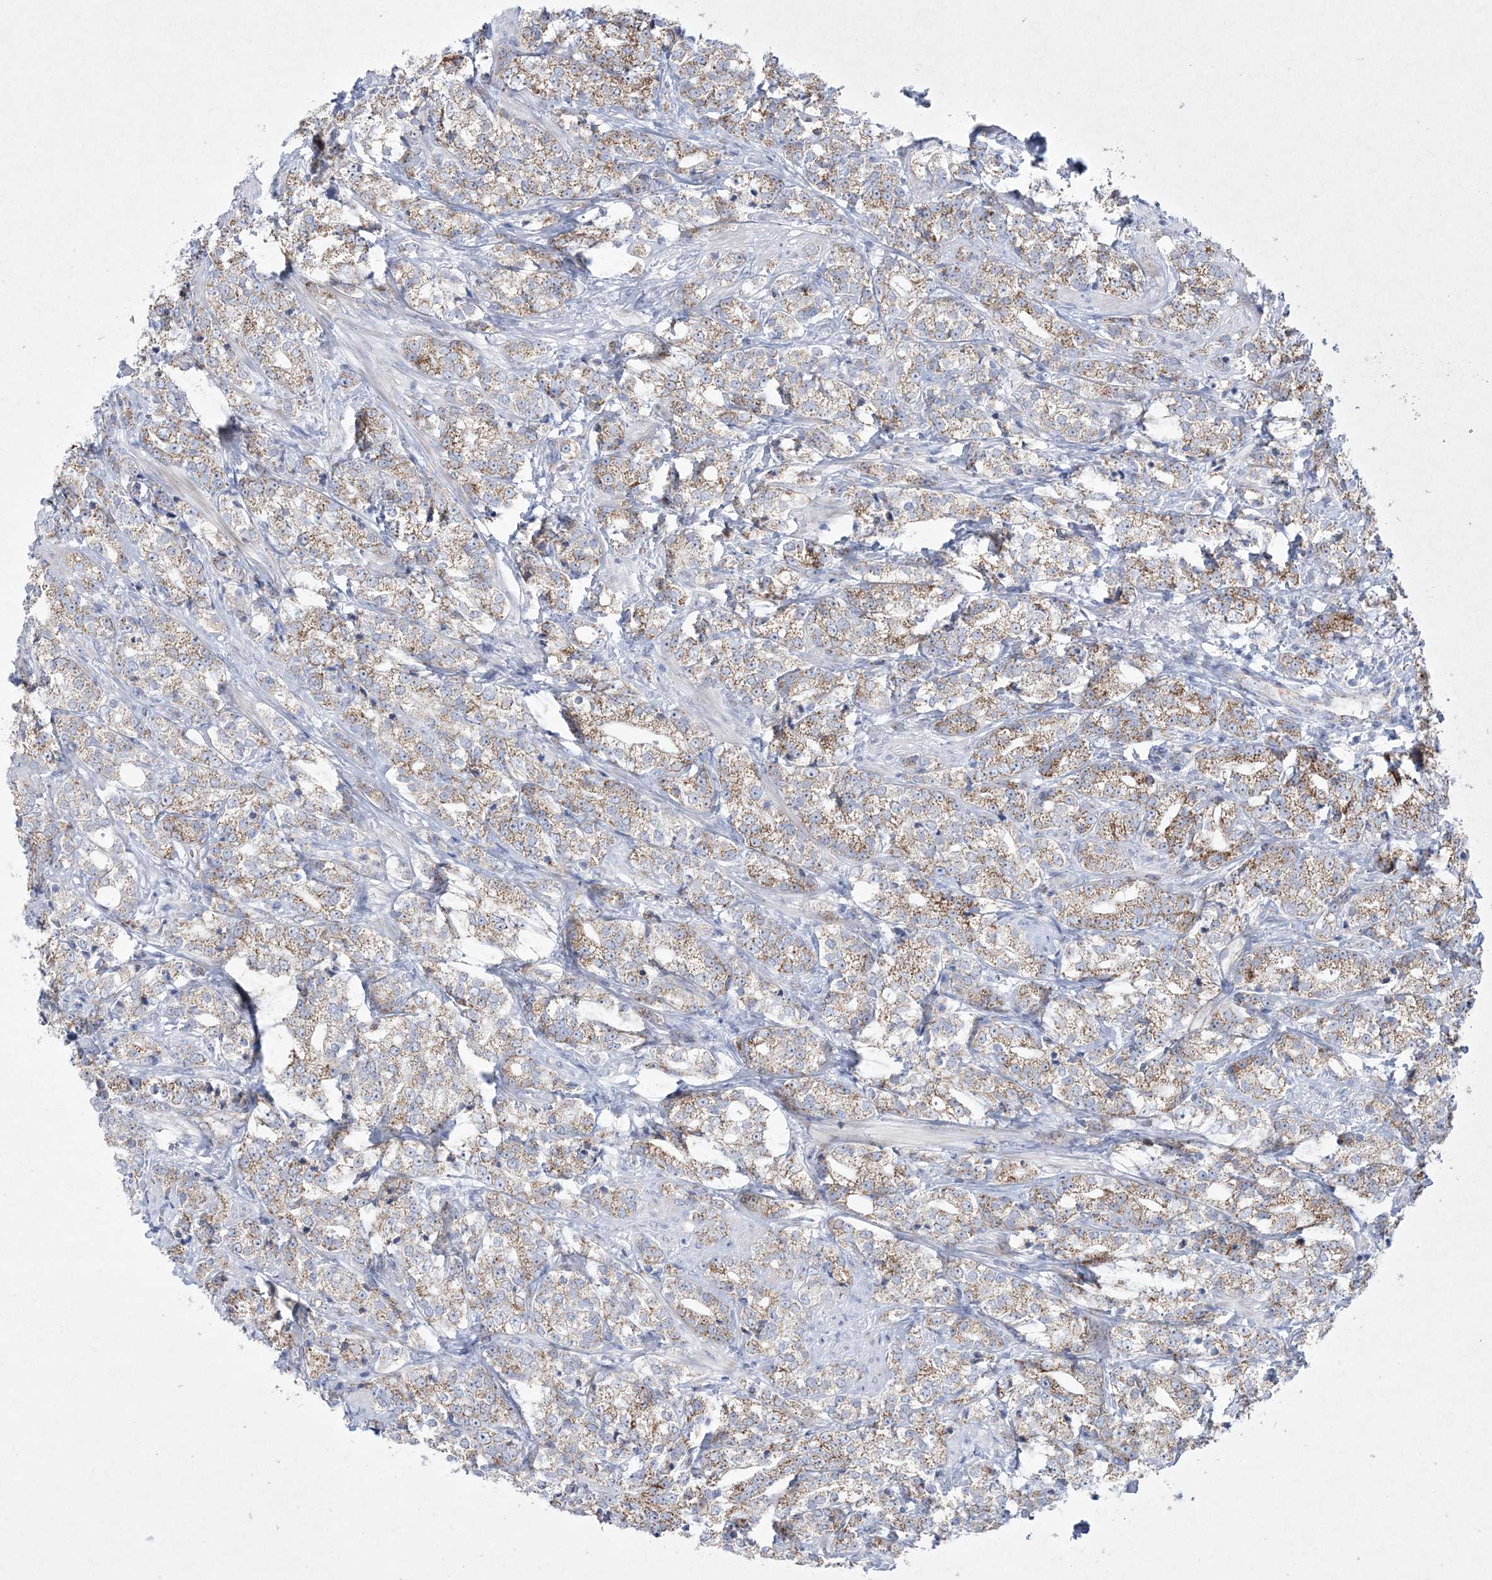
{"staining": {"intensity": "moderate", "quantity": ">75%", "location": "cytoplasmic/membranous"}, "tissue": "prostate cancer", "cell_type": "Tumor cells", "image_type": "cancer", "snomed": [{"axis": "morphology", "description": "Adenocarcinoma, High grade"}, {"axis": "topography", "description": "Prostate"}], "caption": "Prostate cancer was stained to show a protein in brown. There is medium levels of moderate cytoplasmic/membranous staining in approximately >75% of tumor cells.", "gene": "CES4A", "patient": {"sex": "male", "age": 69}}